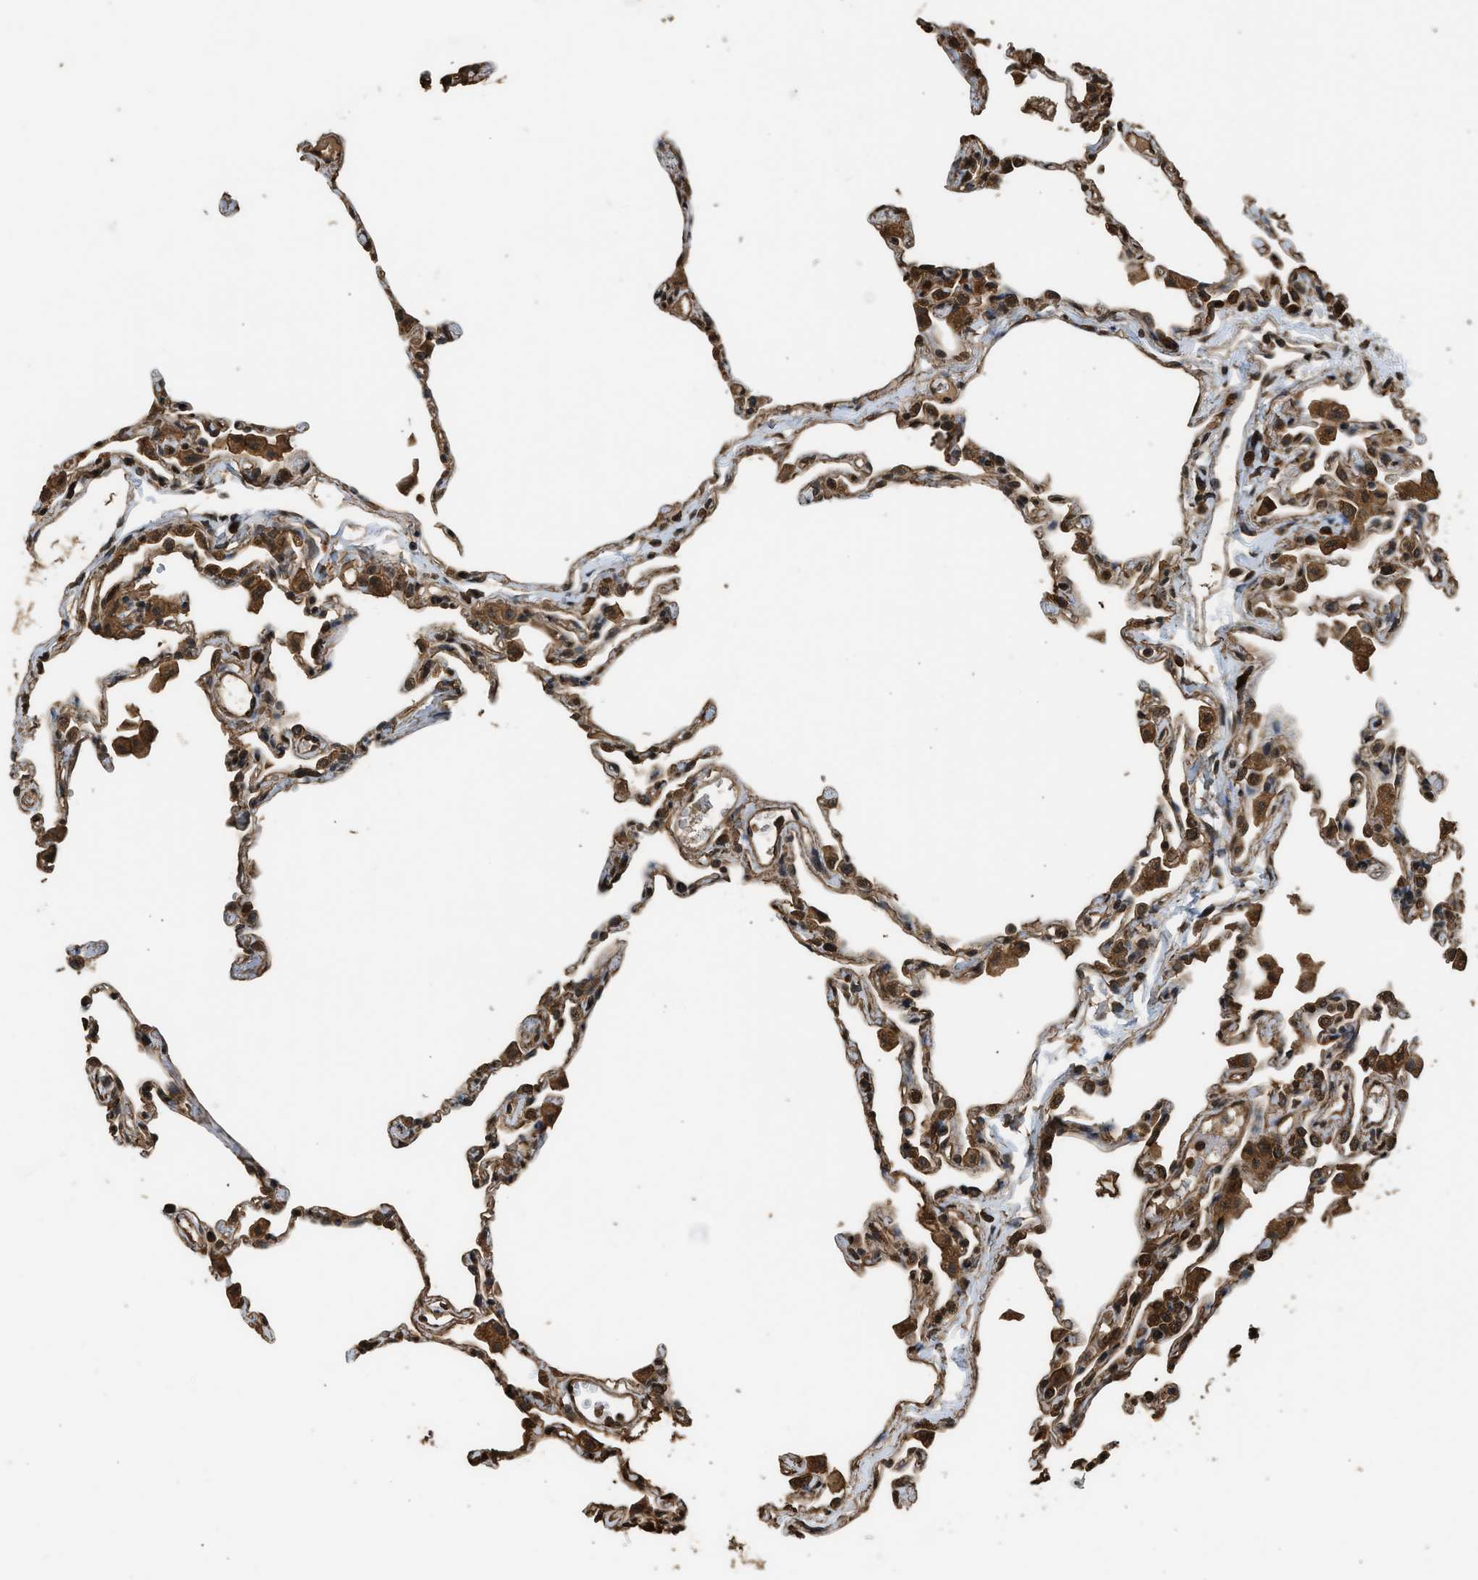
{"staining": {"intensity": "strong", "quantity": ">75%", "location": "cytoplasmic/membranous,nuclear"}, "tissue": "lung", "cell_type": "Alveolar cells", "image_type": "normal", "snomed": [{"axis": "morphology", "description": "Normal tissue, NOS"}, {"axis": "topography", "description": "Lung"}], "caption": "Immunohistochemistry of normal human lung reveals high levels of strong cytoplasmic/membranous,nuclear staining in approximately >75% of alveolar cells.", "gene": "MYBL2", "patient": {"sex": "female", "age": 49}}